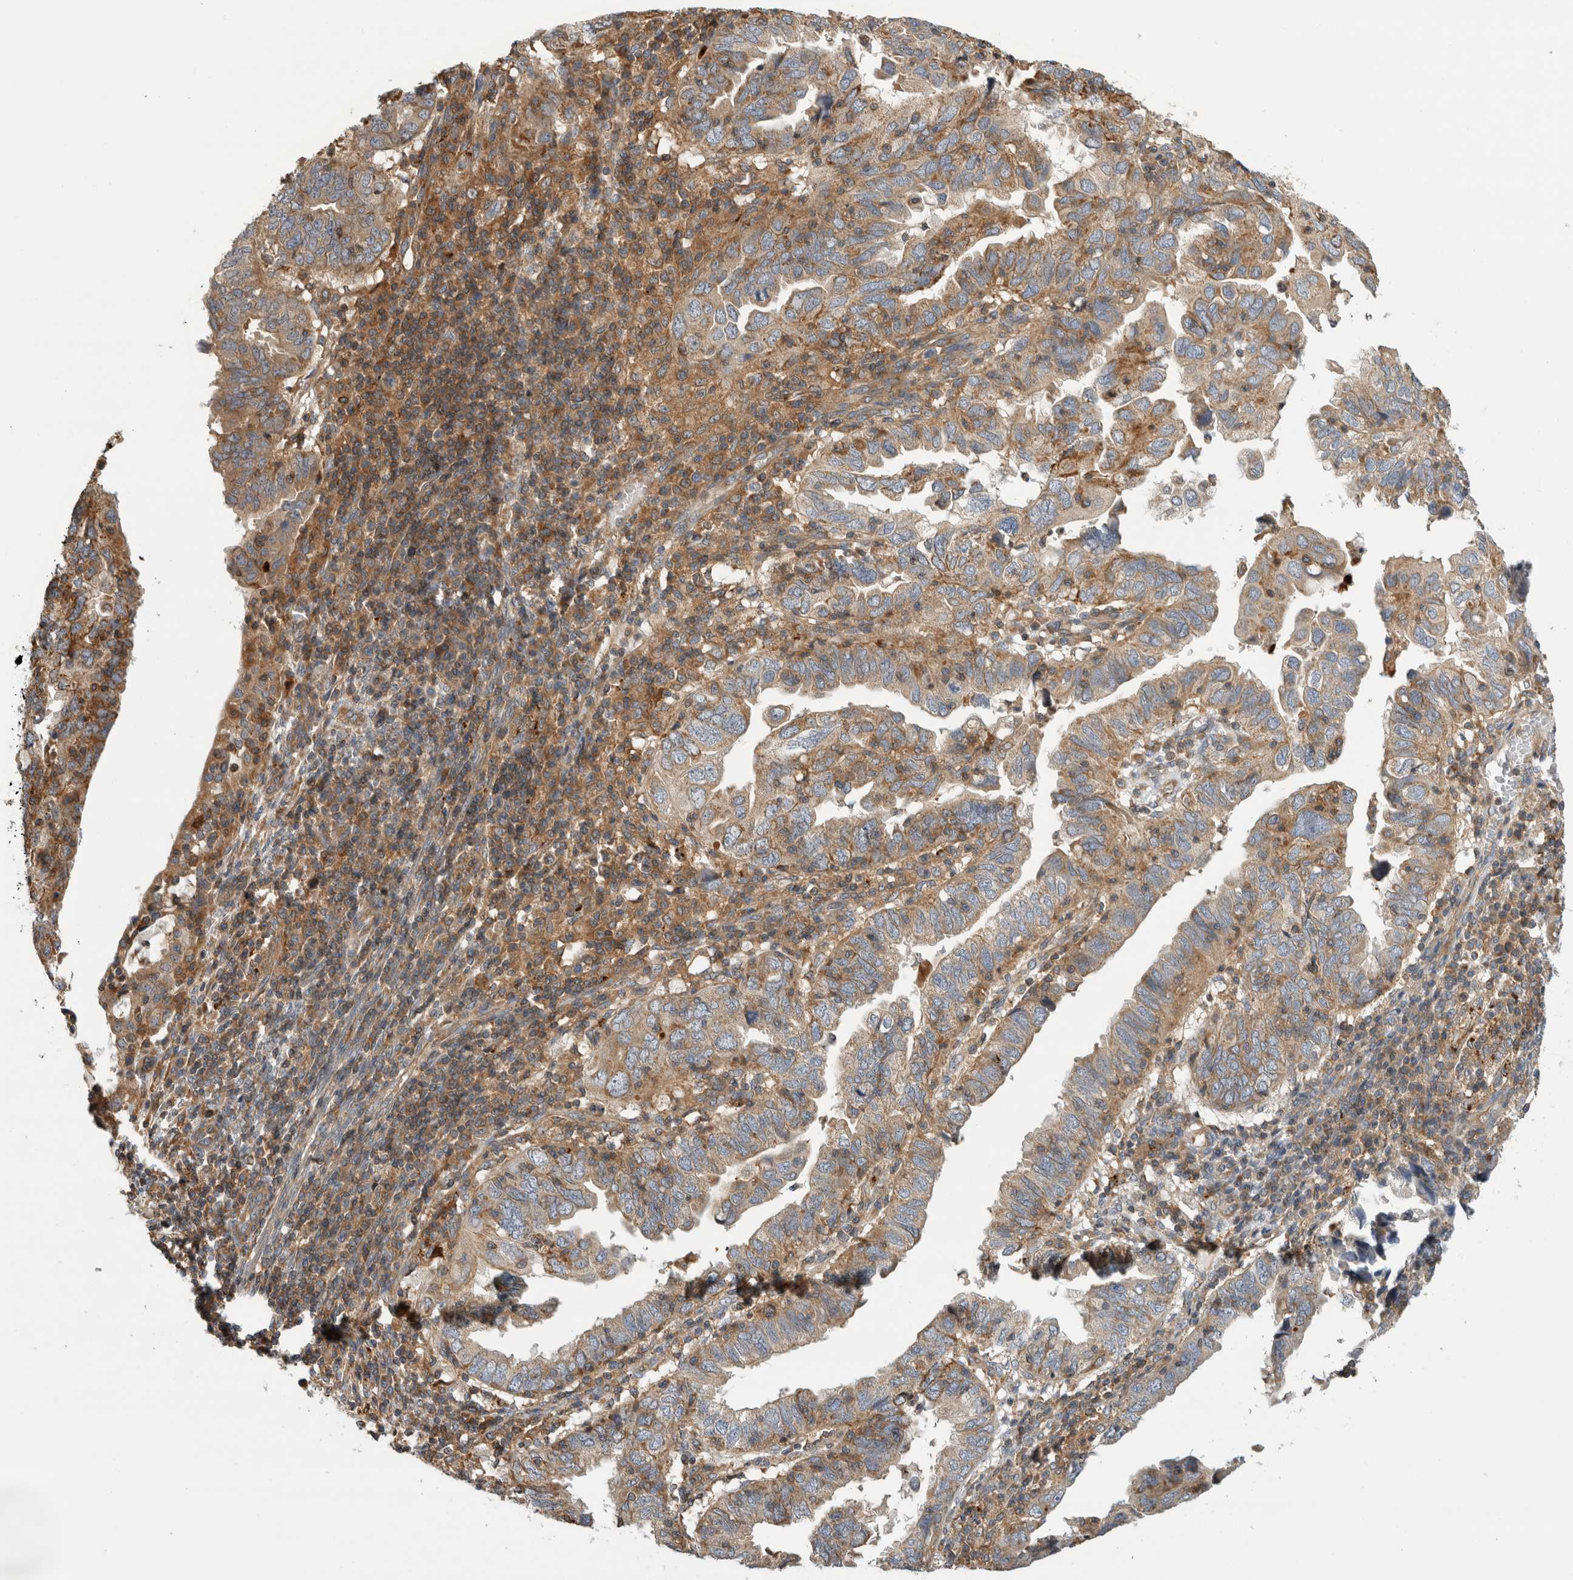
{"staining": {"intensity": "weak", "quantity": ">75%", "location": "cytoplasmic/membranous"}, "tissue": "endometrial cancer", "cell_type": "Tumor cells", "image_type": "cancer", "snomed": [{"axis": "morphology", "description": "Adenocarcinoma, NOS"}, {"axis": "topography", "description": "Uterus"}], "caption": "A low amount of weak cytoplasmic/membranous expression is present in about >75% of tumor cells in endometrial adenocarcinoma tissue.", "gene": "GRIK2", "patient": {"sex": "female", "age": 77}}